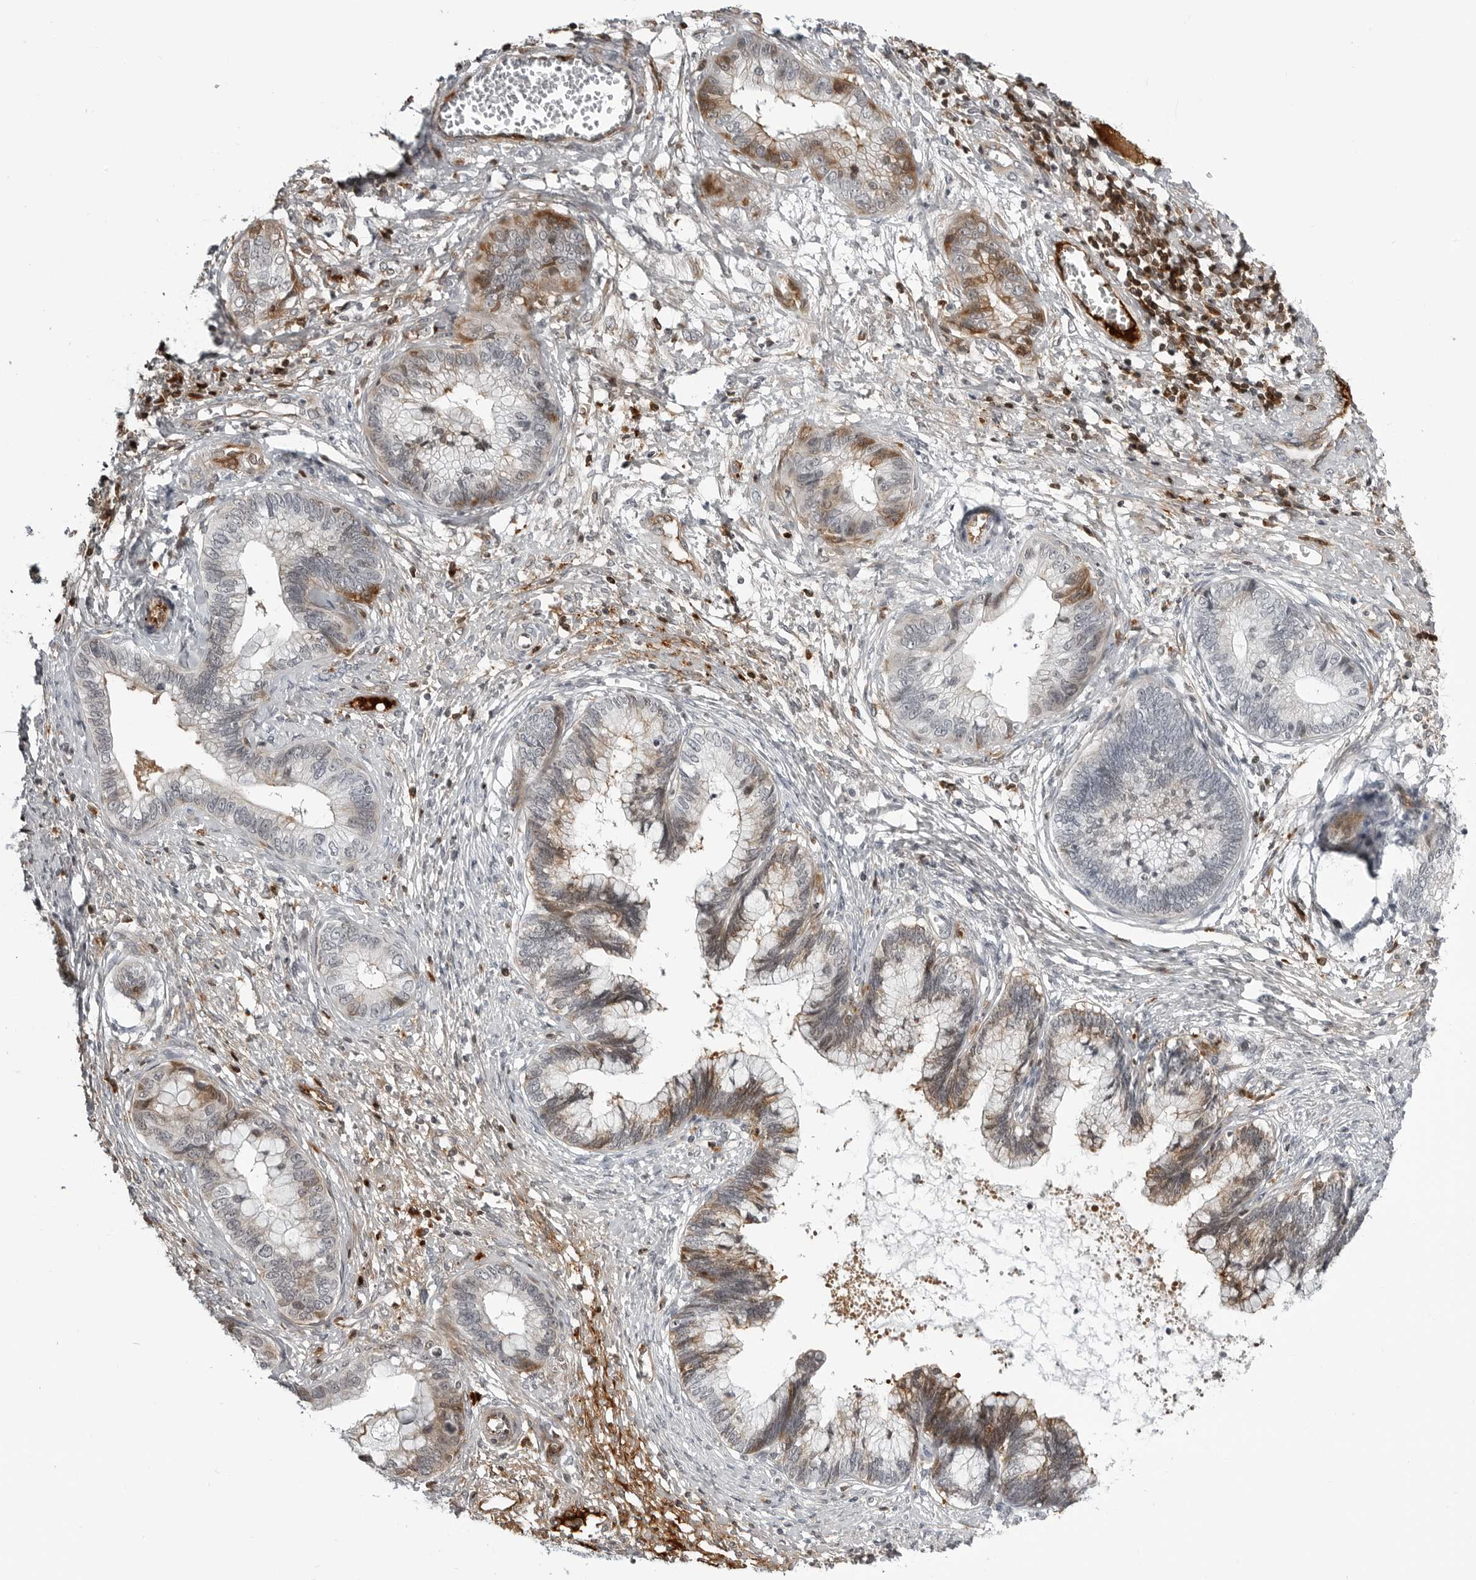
{"staining": {"intensity": "moderate", "quantity": "<25%", "location": "cytoplasmic/membranous"}, "tissue": "cervical cancer", "cell_type": "Tumor cells", "image_type": "cancer", "snomed": [{"axis": "morphology", "description": "Adenocarcinoma, NOS"}, {"axis": "topography", "description": "Cervix"}], "caption": "Cervical cancer tissue displays moderate cytoplasmic/membranous expression in approximately <25% of tumor cells The protein of interest is stained brown, and the nuclei are stained in blue (DAB IHC with brightfield microscopy, high magnification).", "gene": "CXCR5", "patient": {"sex": "female", "age": 44}}